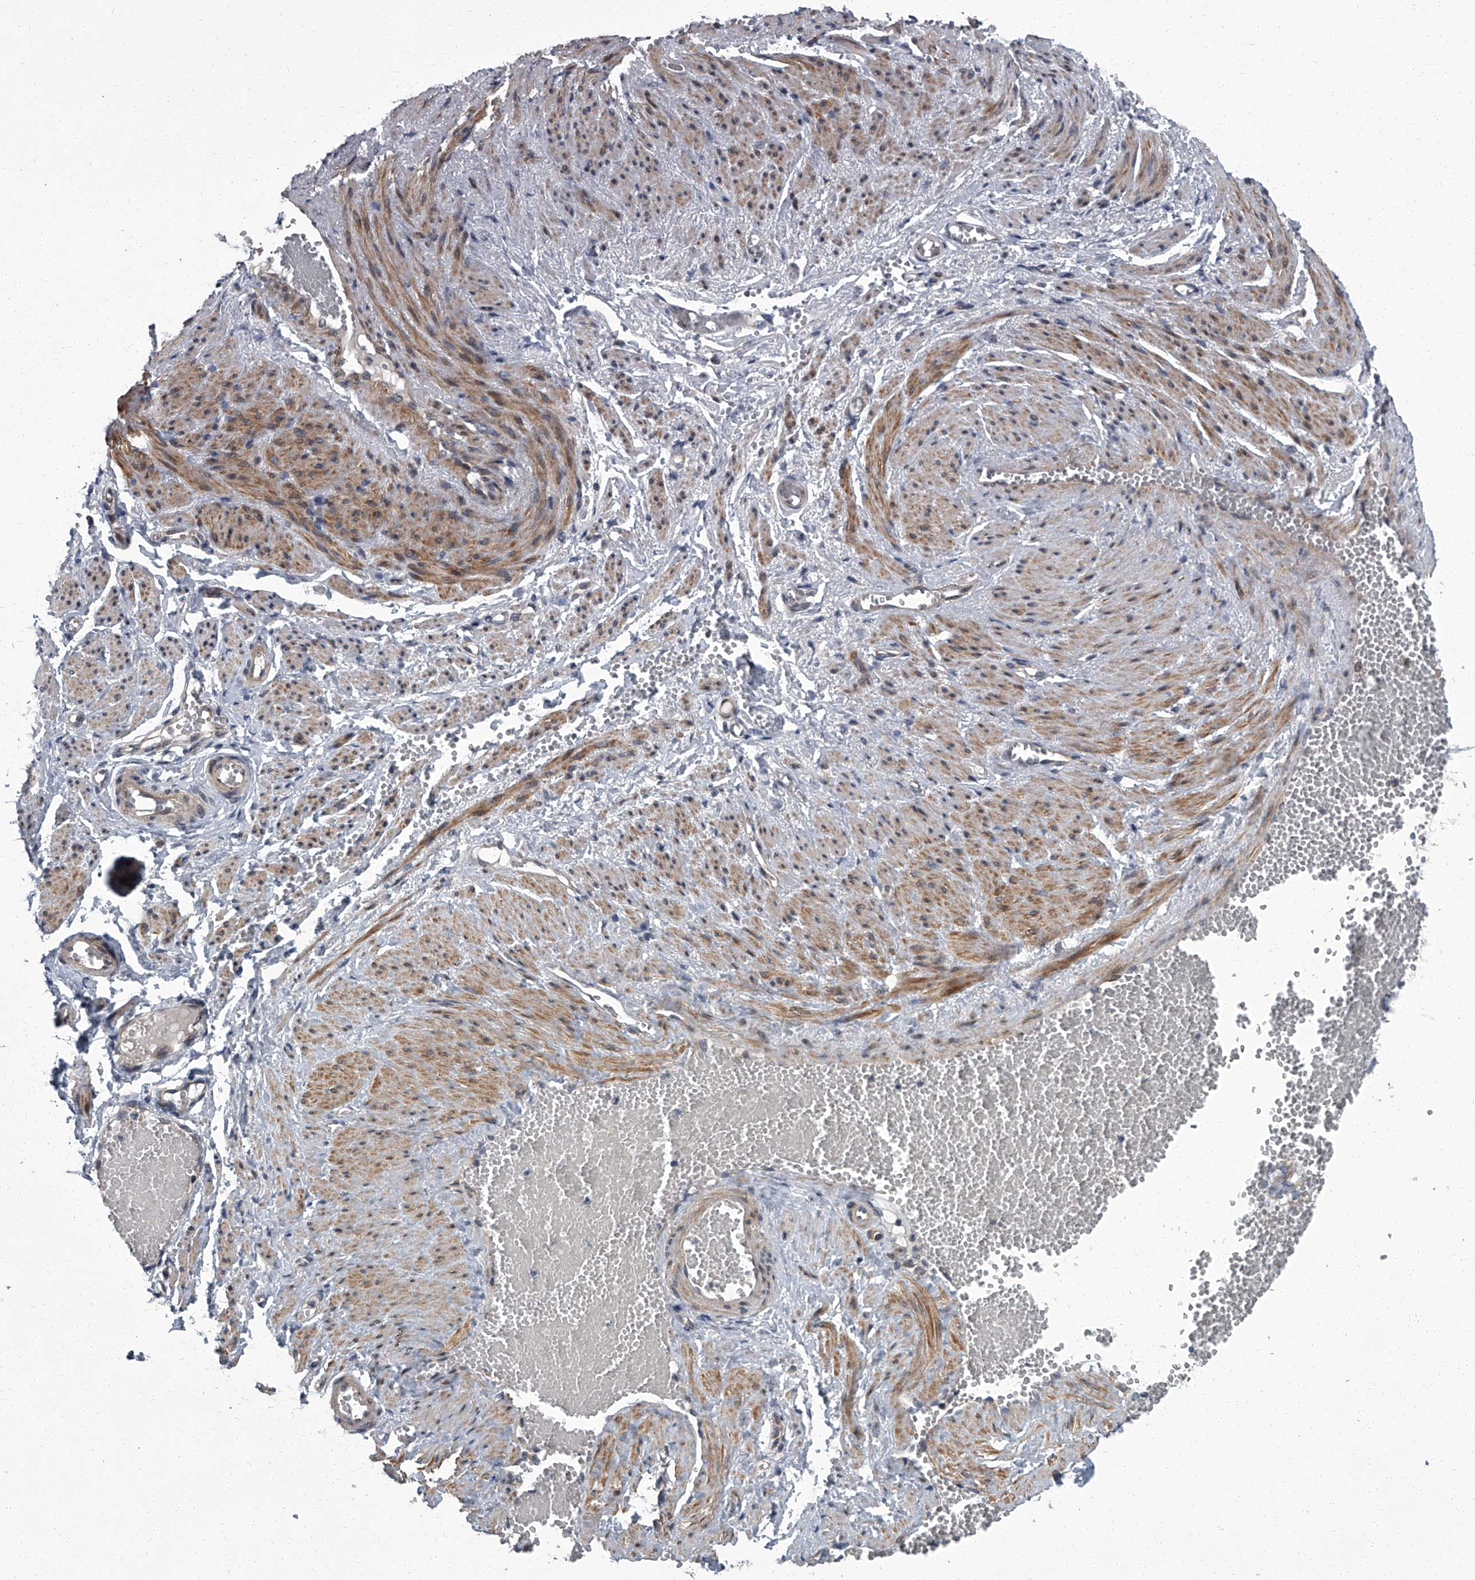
{"staining": {"intensity": "negative", "quantity": "none", "location": "none"}, "tissue": "adipose tissue", "cell_type": "Adipocytes", "image_type": "normal", "snomed": [{"axis": "morphology", "description": "Normal tissue, NOS"}, {"axis": "topography", "description": "Smooth muscle"}, {"axis": "topography", "description": "Peripheral nerve tissue"}], "caption": "This is an IHC micrograph of benign adipose tissue. There is no staining in adipocytes.", "gene": "ZNF274", "patient": {"sex": "female", "age": 39}}